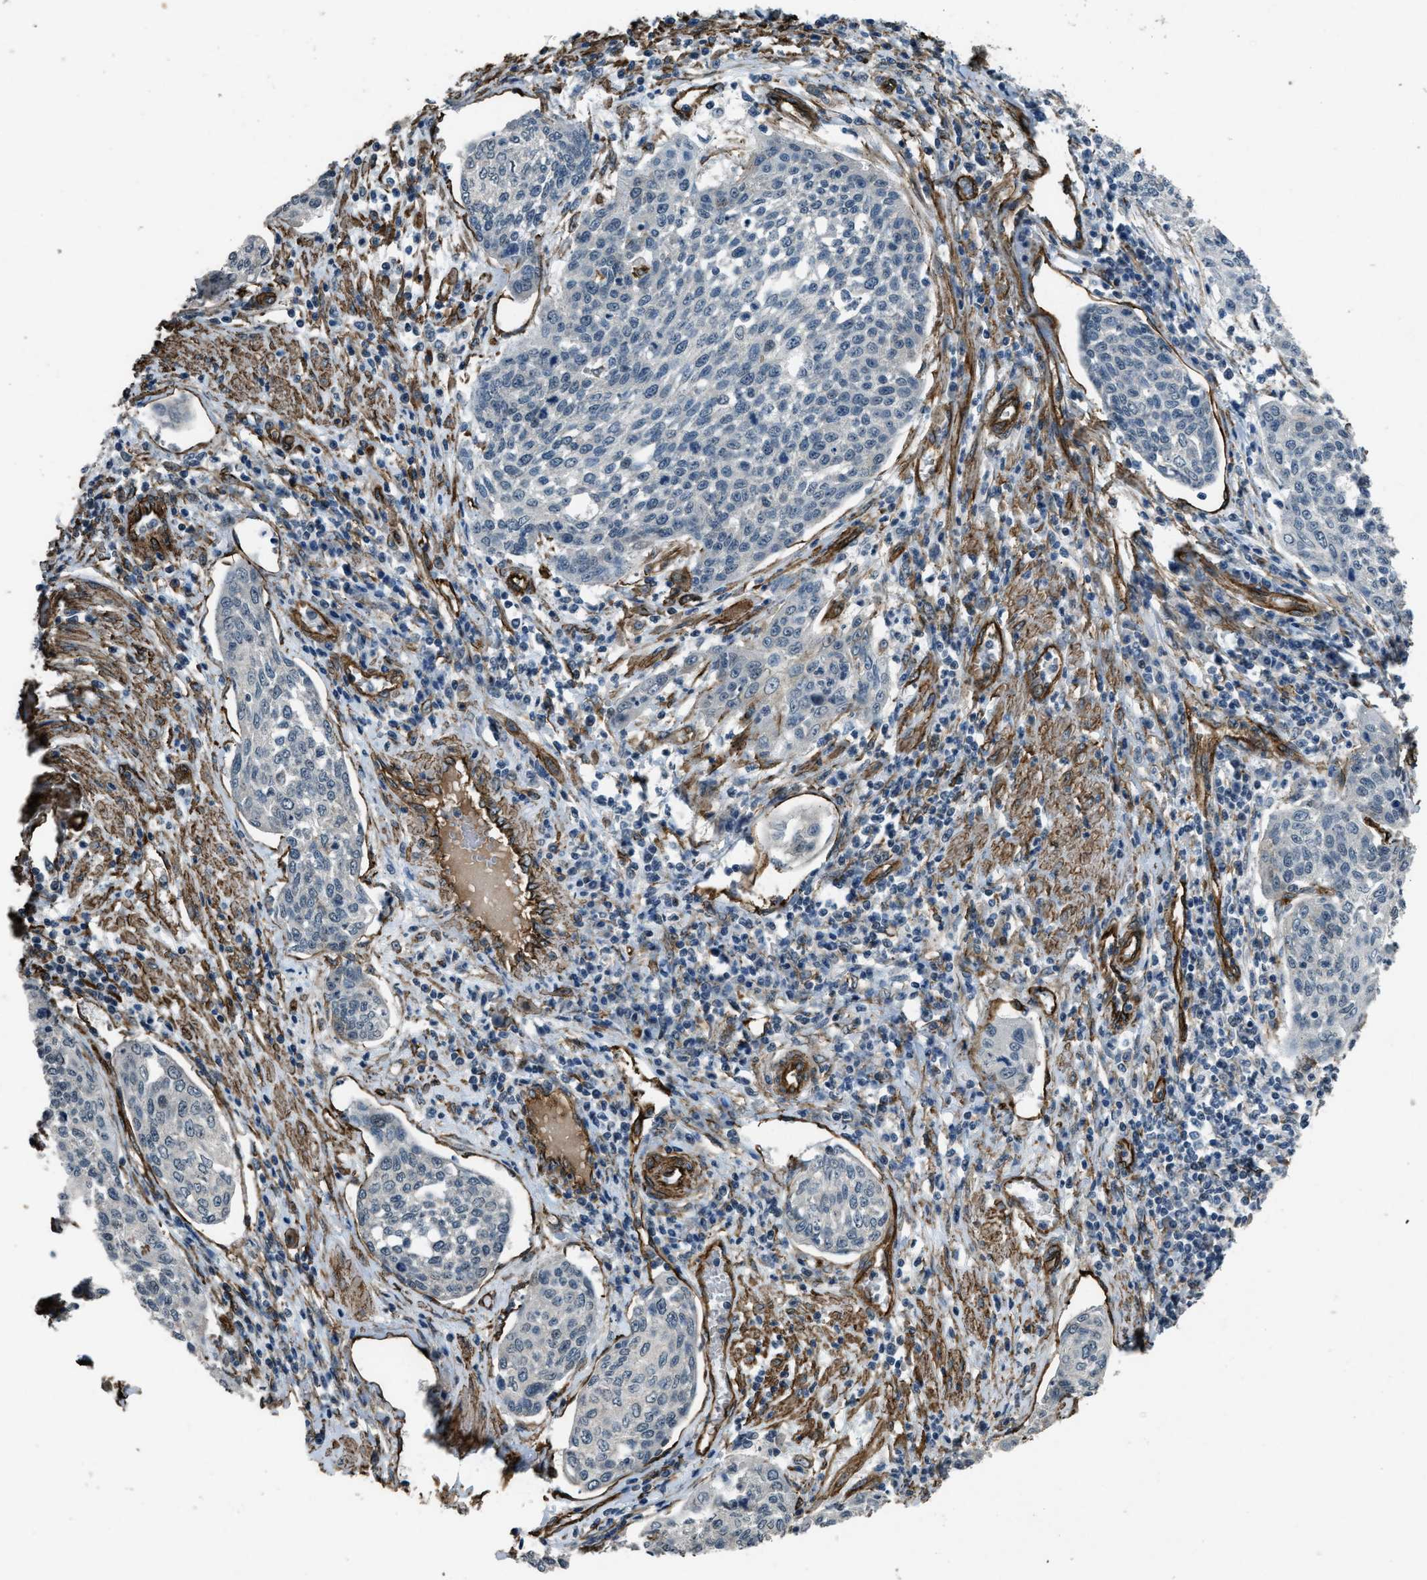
{"staining": {"intensity": "negative", "quantity": "none", "location": "none"}, "tissue": "cervical cancer", "cell_type": "Tumor cells", "image_type": "cancer", "snomed": [{"axis": "morphology", "description": "Squamous cell carcinoma, NOS"}, {"axis": "topography", "description": "Cervix"}], "caption": "High magnification brightfield microscopy of cervical cancer stained with DAB (3,3'-diaminobenzidine) (brown) and counterstained with hematoxylin (blue): tumor cells show no significant expression.", "gene": "NMB", "patient": {"sex": "female", "age": 34}}